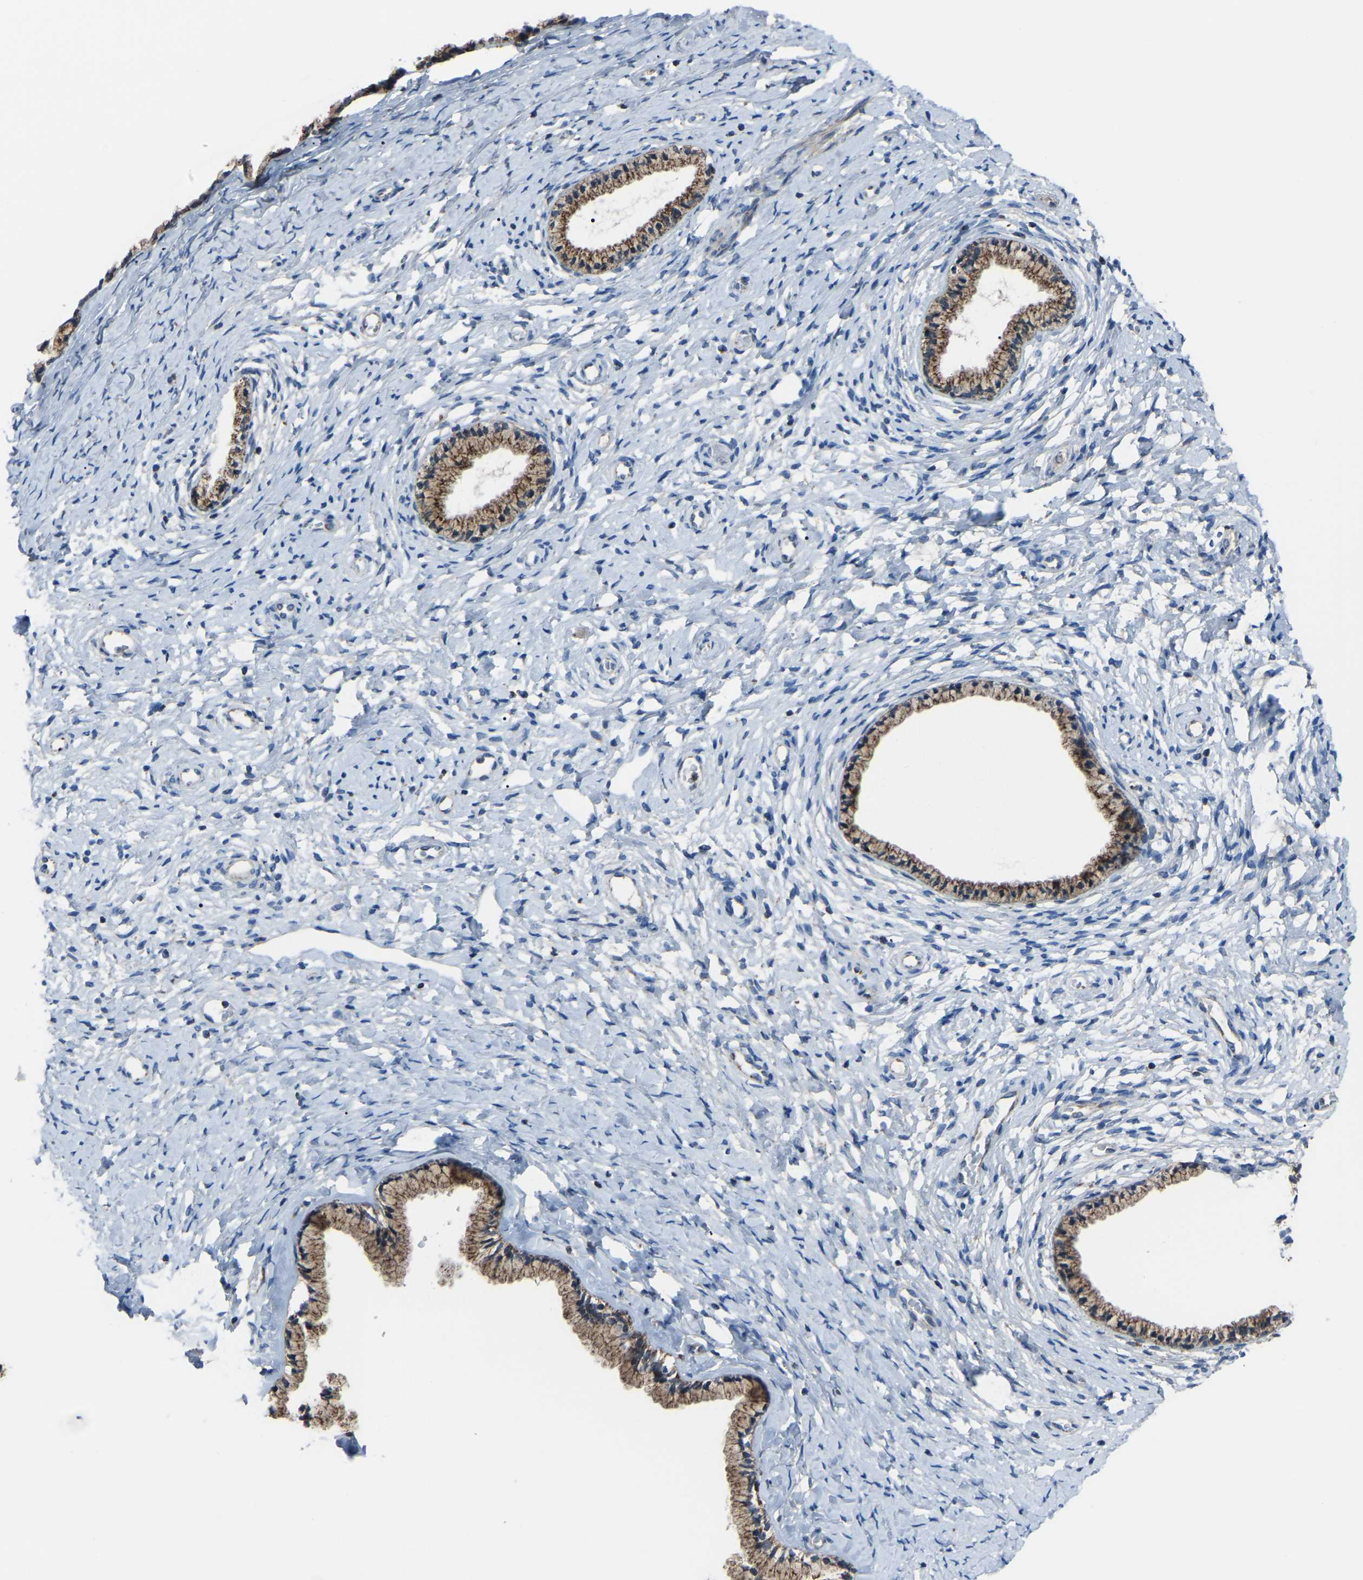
{"staining": {"intensity": "moderate", "quantity": ">75%", "location": "cytoplasmic/membranous"}, "tissue": "cervix", "cell_type": "Glandular cells", "image_type": "normal", "snomed": [{"axis": "morphology", "description": "Normal tissue, NOS"}, {"axis": "topography", "description": "Cervix"}], "caption": "A photomicrograph of cervix stained for a protein reveals moderate cytoplasmic/membranous brown staining in glandular cells. Using DAB (brown) and hematoxylin (blue) stains, captured at high magnification using brightfield microscopy.", "gene": "CANT1", "patient": {"sex": "female", "age": 72}}